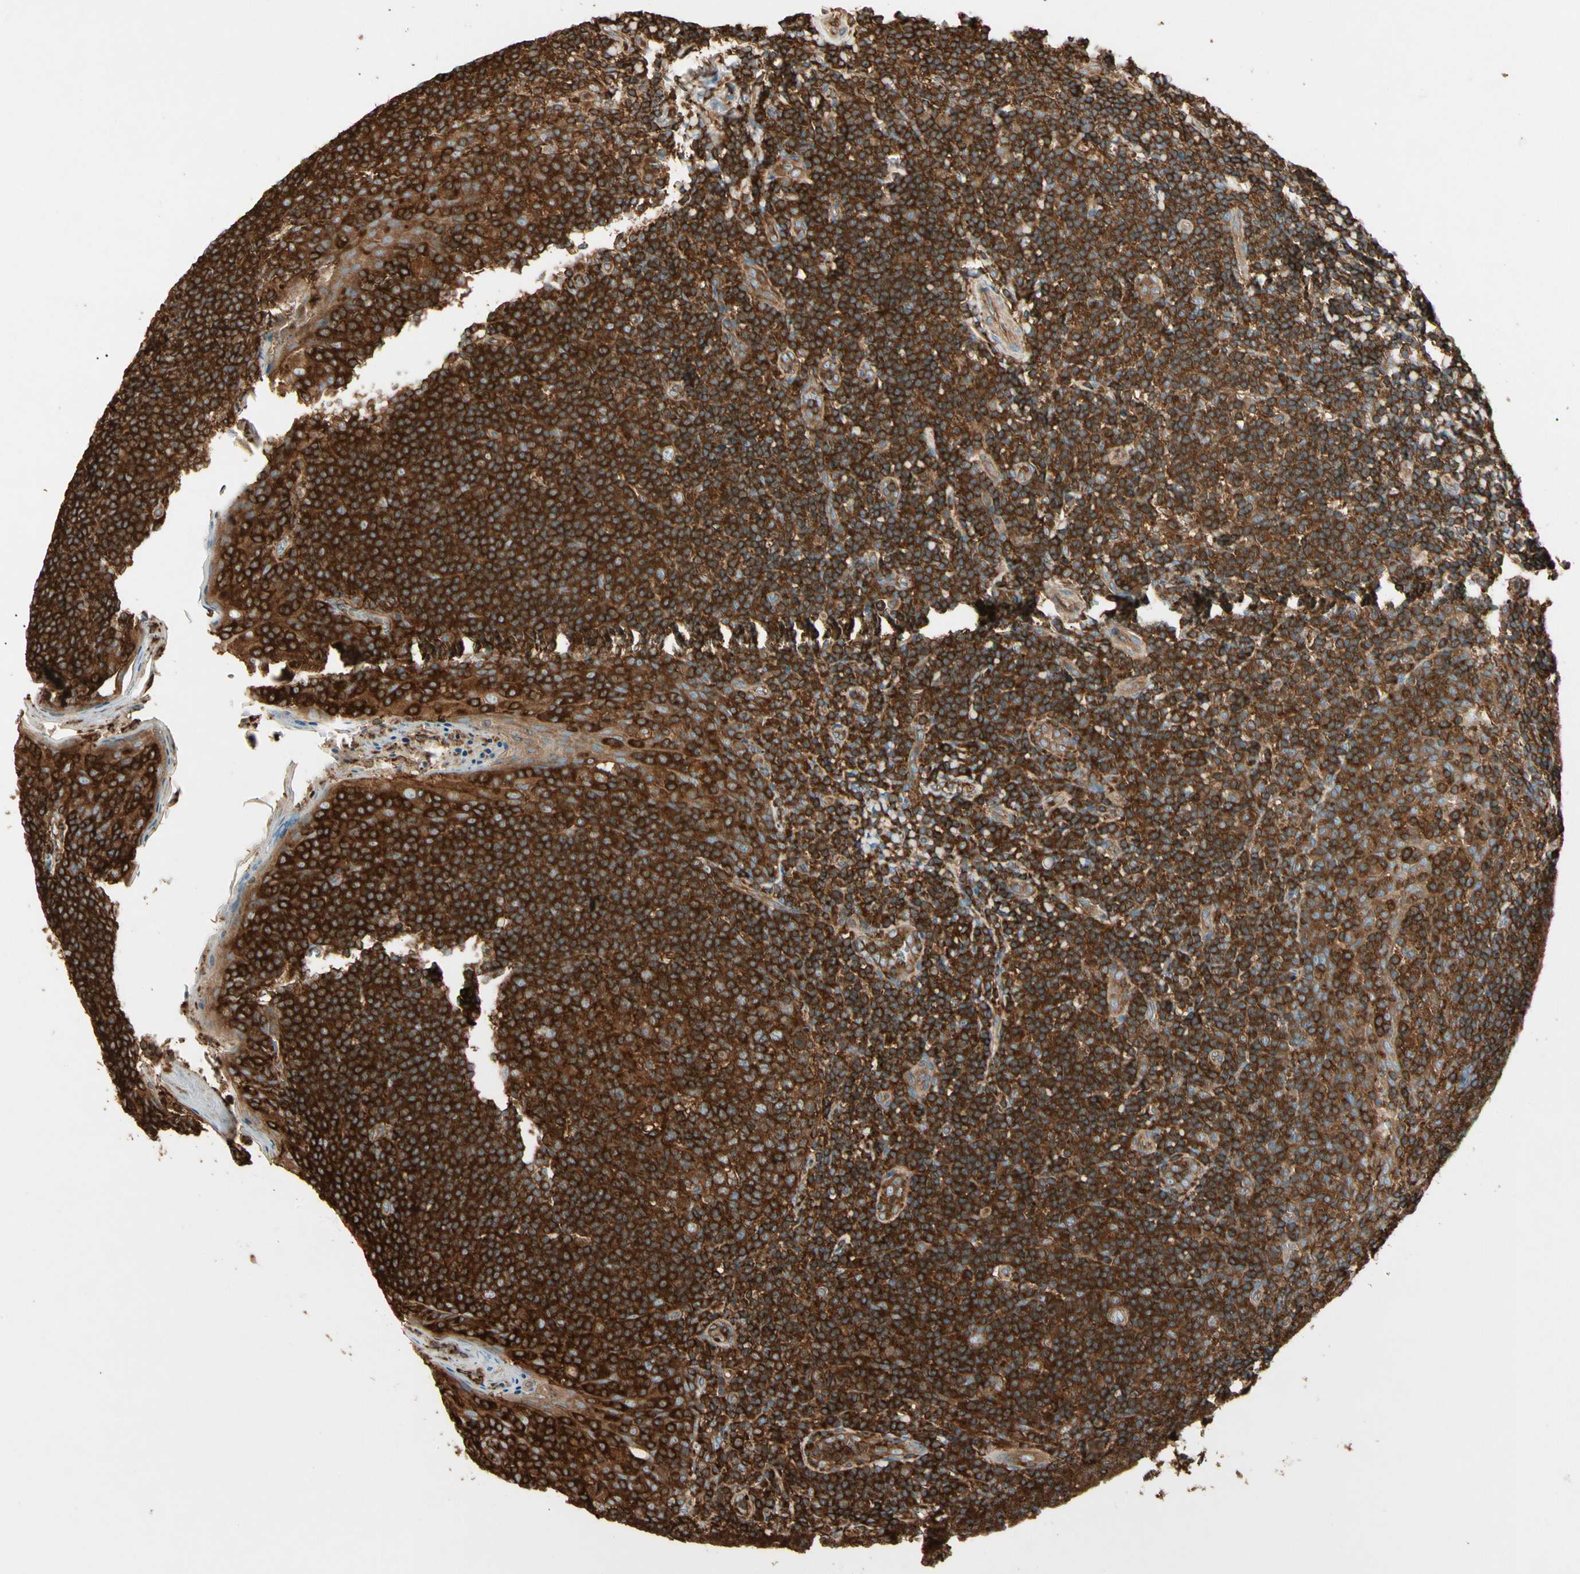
{"staining": {"intensity": "strong", "quantity": ">75%", "location": "cytoplasmic/membranous"}, "tissue": "tonsil", "cell_type": "Germinal center cells", "image_type": "normal", "snomed": [{"axis": "morphology", "description": "Normal tissue, NOS"}, {"axis": "topography", "description": "Tonsil"}], "caption": "The image exhibits a brown stain indicating the presence of a protein in the cytoplasmic/membranous of germinal center cells in tonsil.", "gene": "ARPC2", "patient": {"sex": "male", "age": 31}}